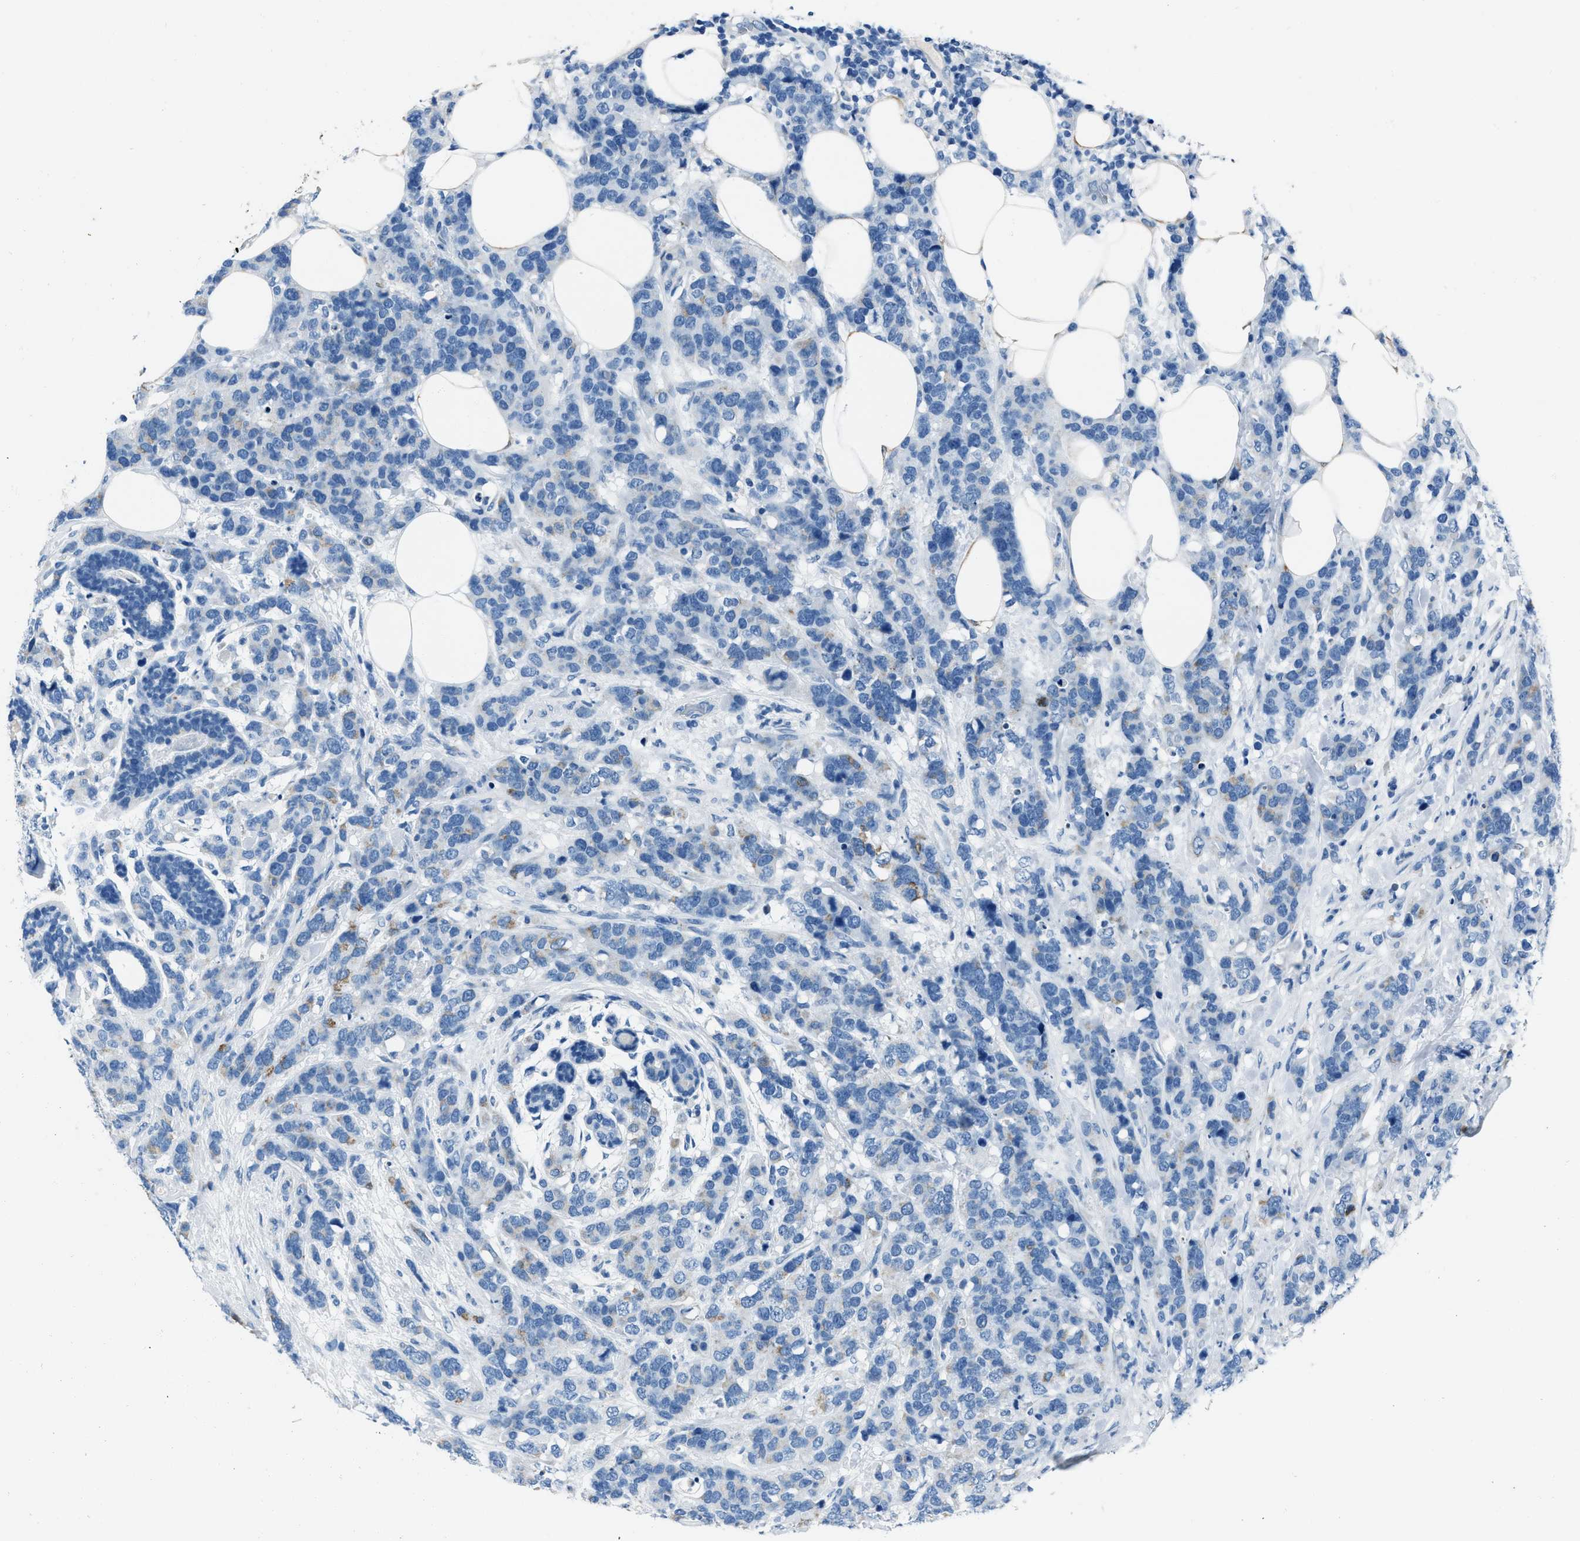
{"staining": {"intensity": "negative", "quantity": "none", "location": "none"}, "tissue": "breast cancer", "cell_type": "Tumor cells", "image_type": "cancer", "snomed": [{"axis": "morphology", "description": "Lobular carcinoma"}, {"axis": "topography", "description": "Breast"}], "caption": "This micrograph is of lobular carcinoma (breast) stained with immunohistochemistry to label a protein in brown with the nuclei are counter-stained blue. There is no staining in tumor cells.", "gene": "AMACR", "patient": {"sex": "female", "age": 59}}